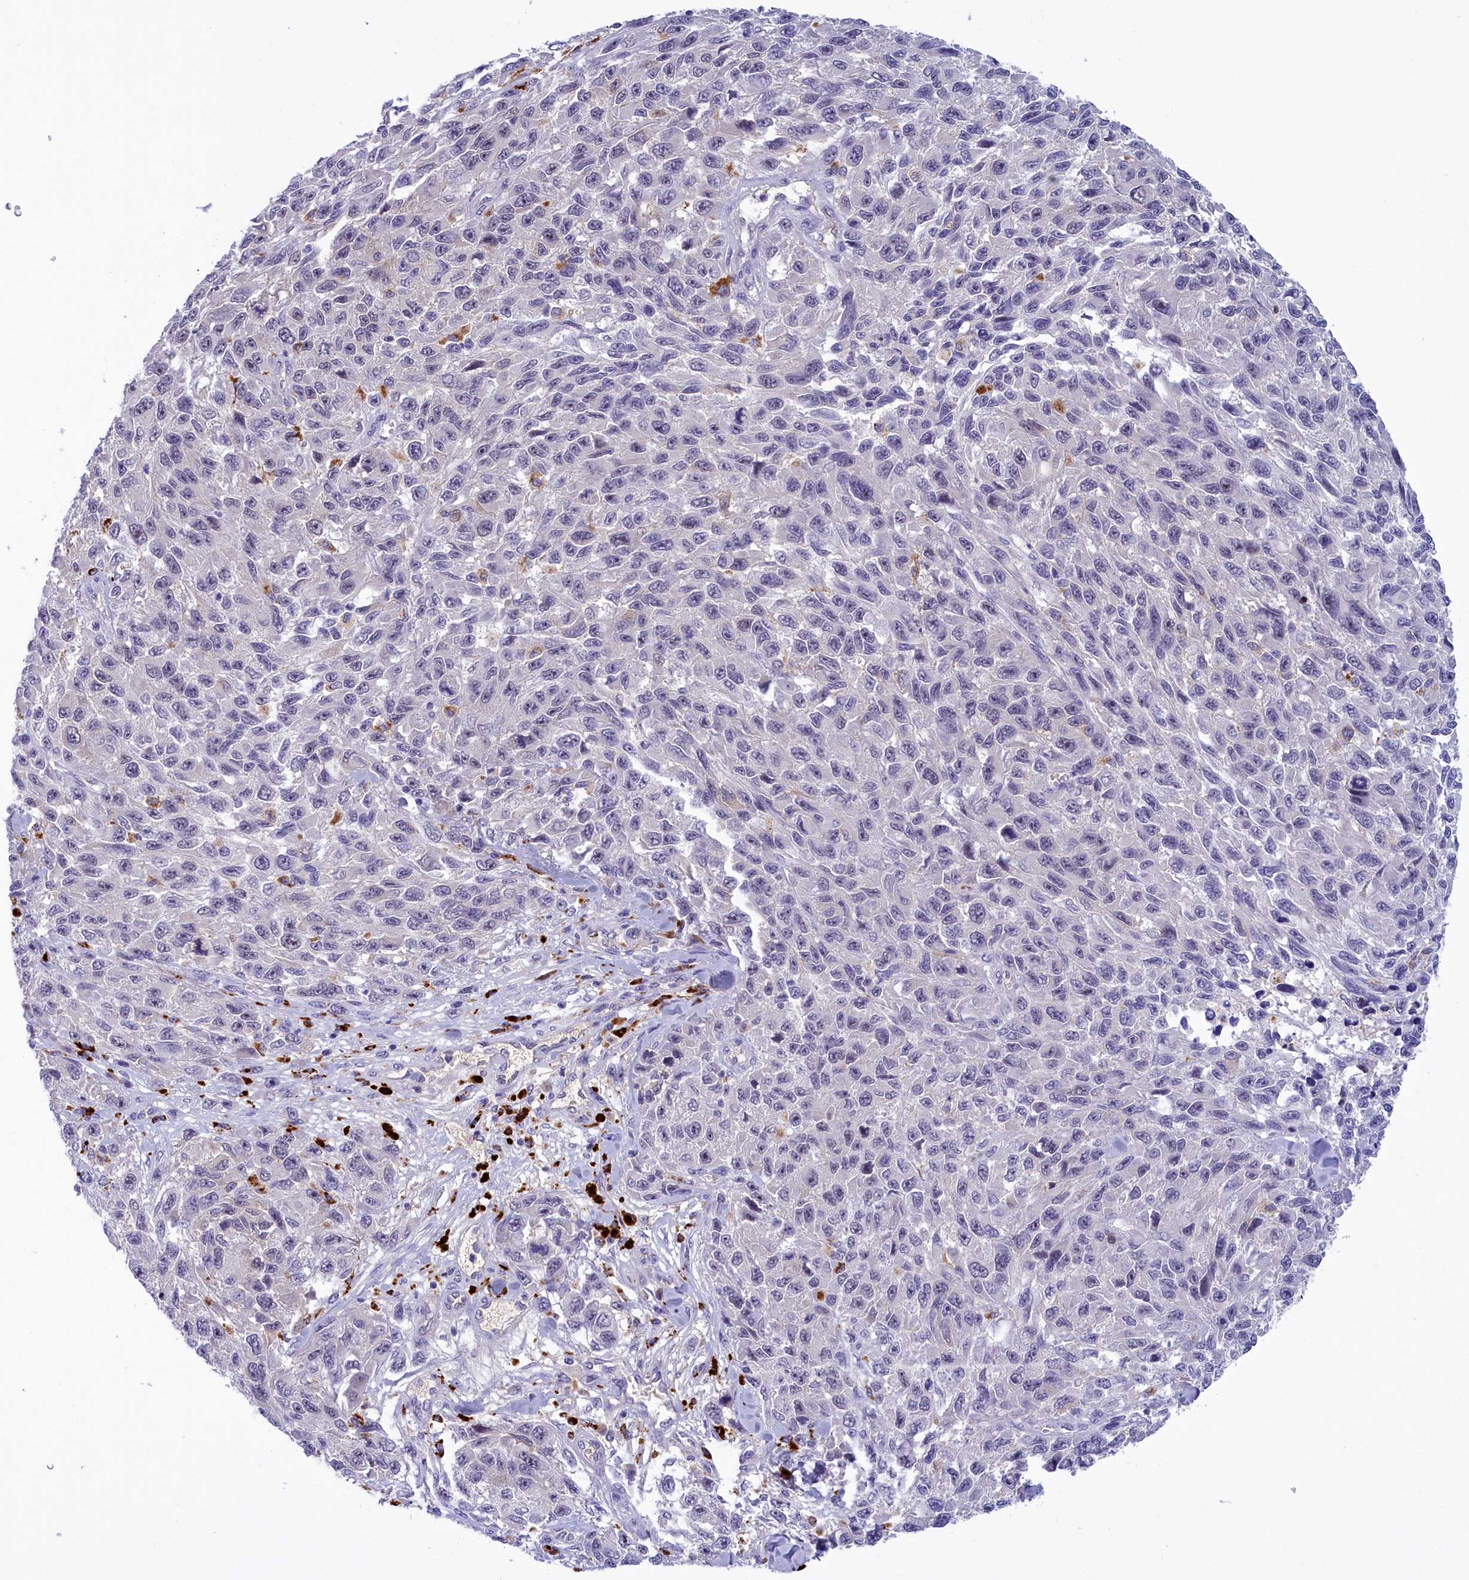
{"staining": {"intensity": "negative", "quantity": "none", "location": "none"}, "tissue": "melanoma", "cell_type": "Tumor cells", "image_type": "cancer", "snomed": [{"axis": "morphology", "description": "Malignant melanoma, NOS"}, {"axis": "topography", "description": "Skin"}], "caption": "IHC photomicrograph of human malignant melanoma stained for a protein (brown), which exhibits no positivity in tumor cells.", "gene": "STYX", "patient": {"sex": "female", "age": 96}}